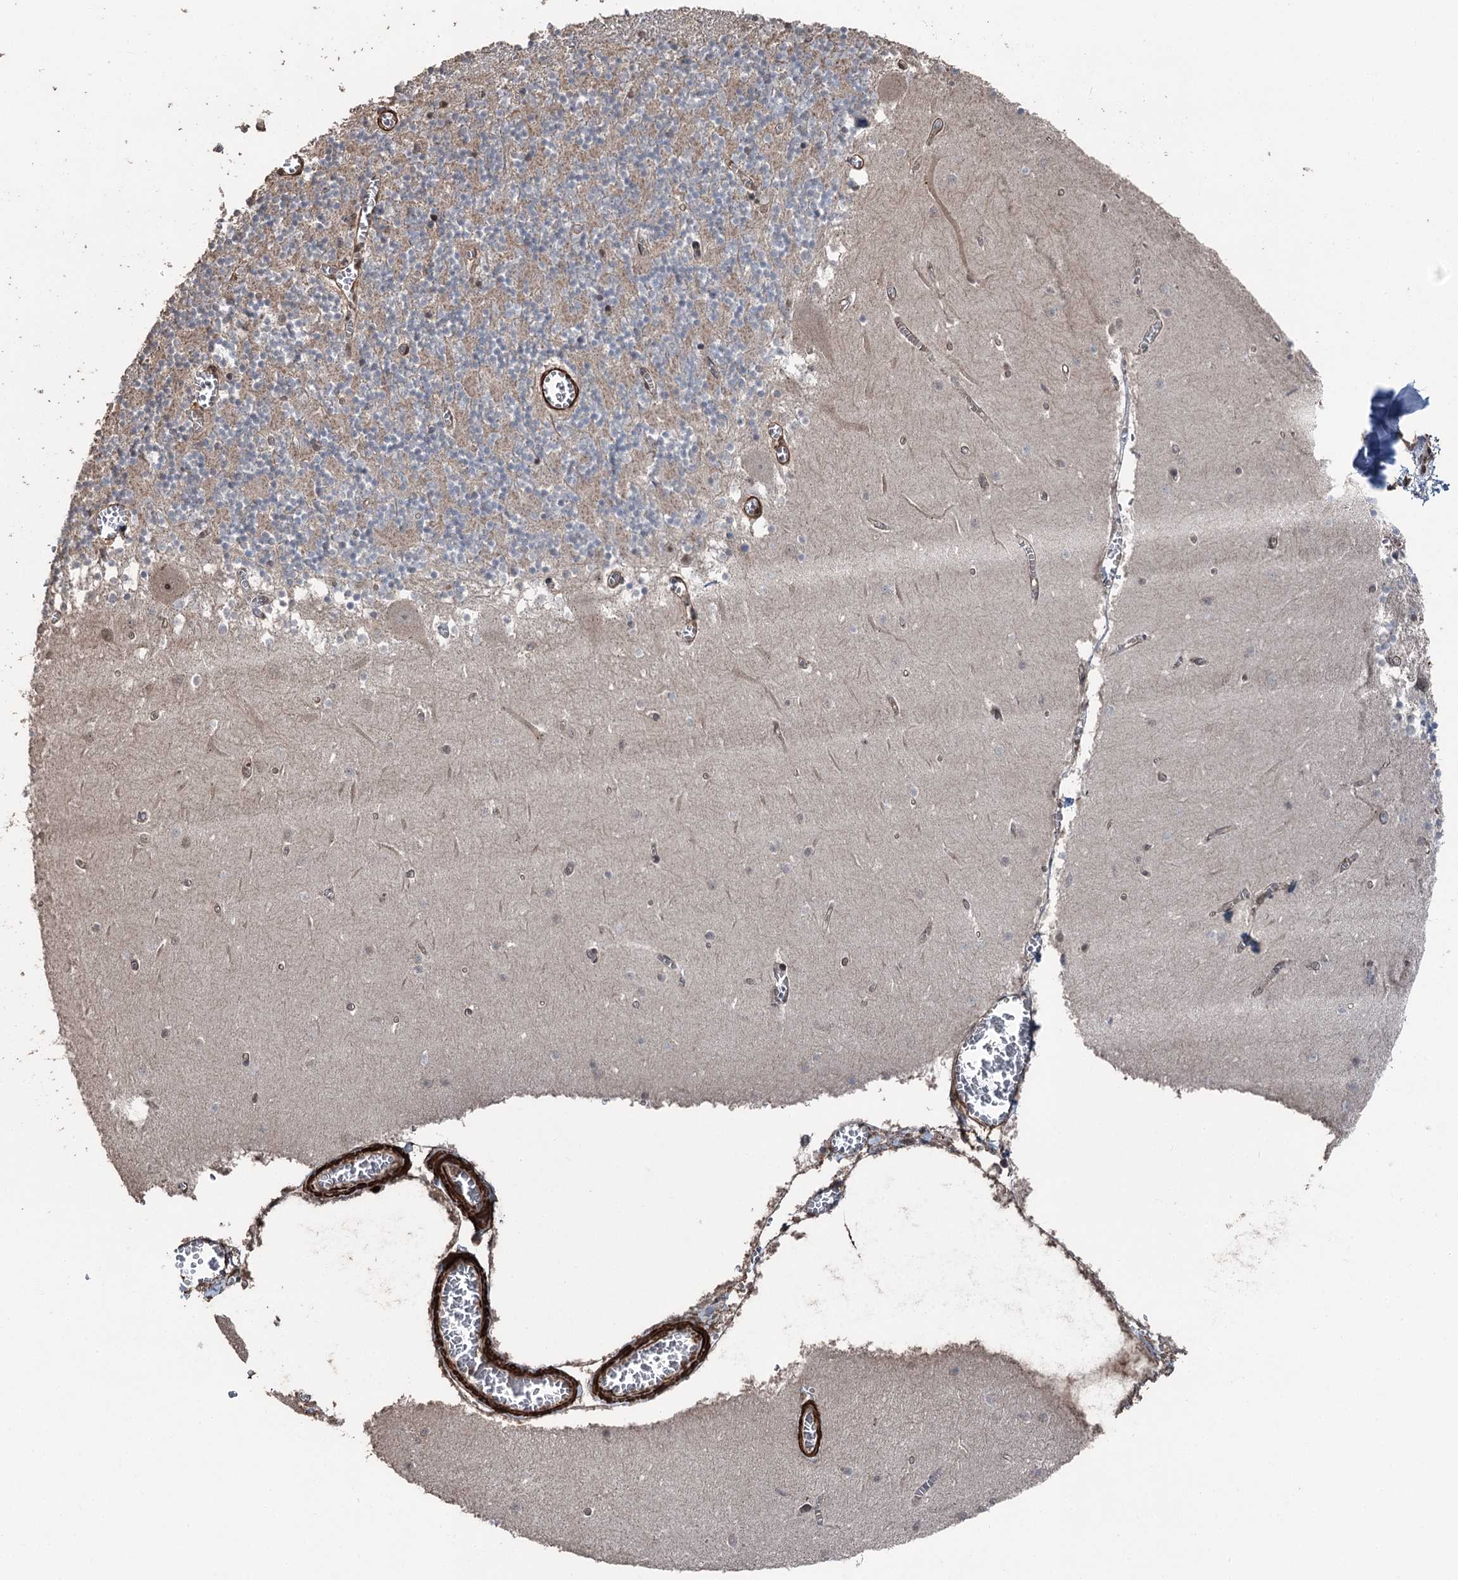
{"staining": {"intensity": "weak", "quantity": "<25%", "location": "cytoplasmic/membranous"}, "tissue": "cerebellum", "cell_type": "Cells in granular layer", "image_type": "normal", "snomed": [{"axis": "morphology", "description": "Normal tissue, NOS"}, {"axis": "topography", "description": "Cerebellum"}], "caption": "Immunohistochemistry (IHC) micrograph of benign cerebellum: human cerebellum stained with DAB (3,3'-diaminobenzidine) exhibits no significant protein staining in cells in granular layer. (Brightfield microscopy of DAB IHC at high magnification).", "gene": "CCDC82", "patient": {"sex": "female", "age": 28}}